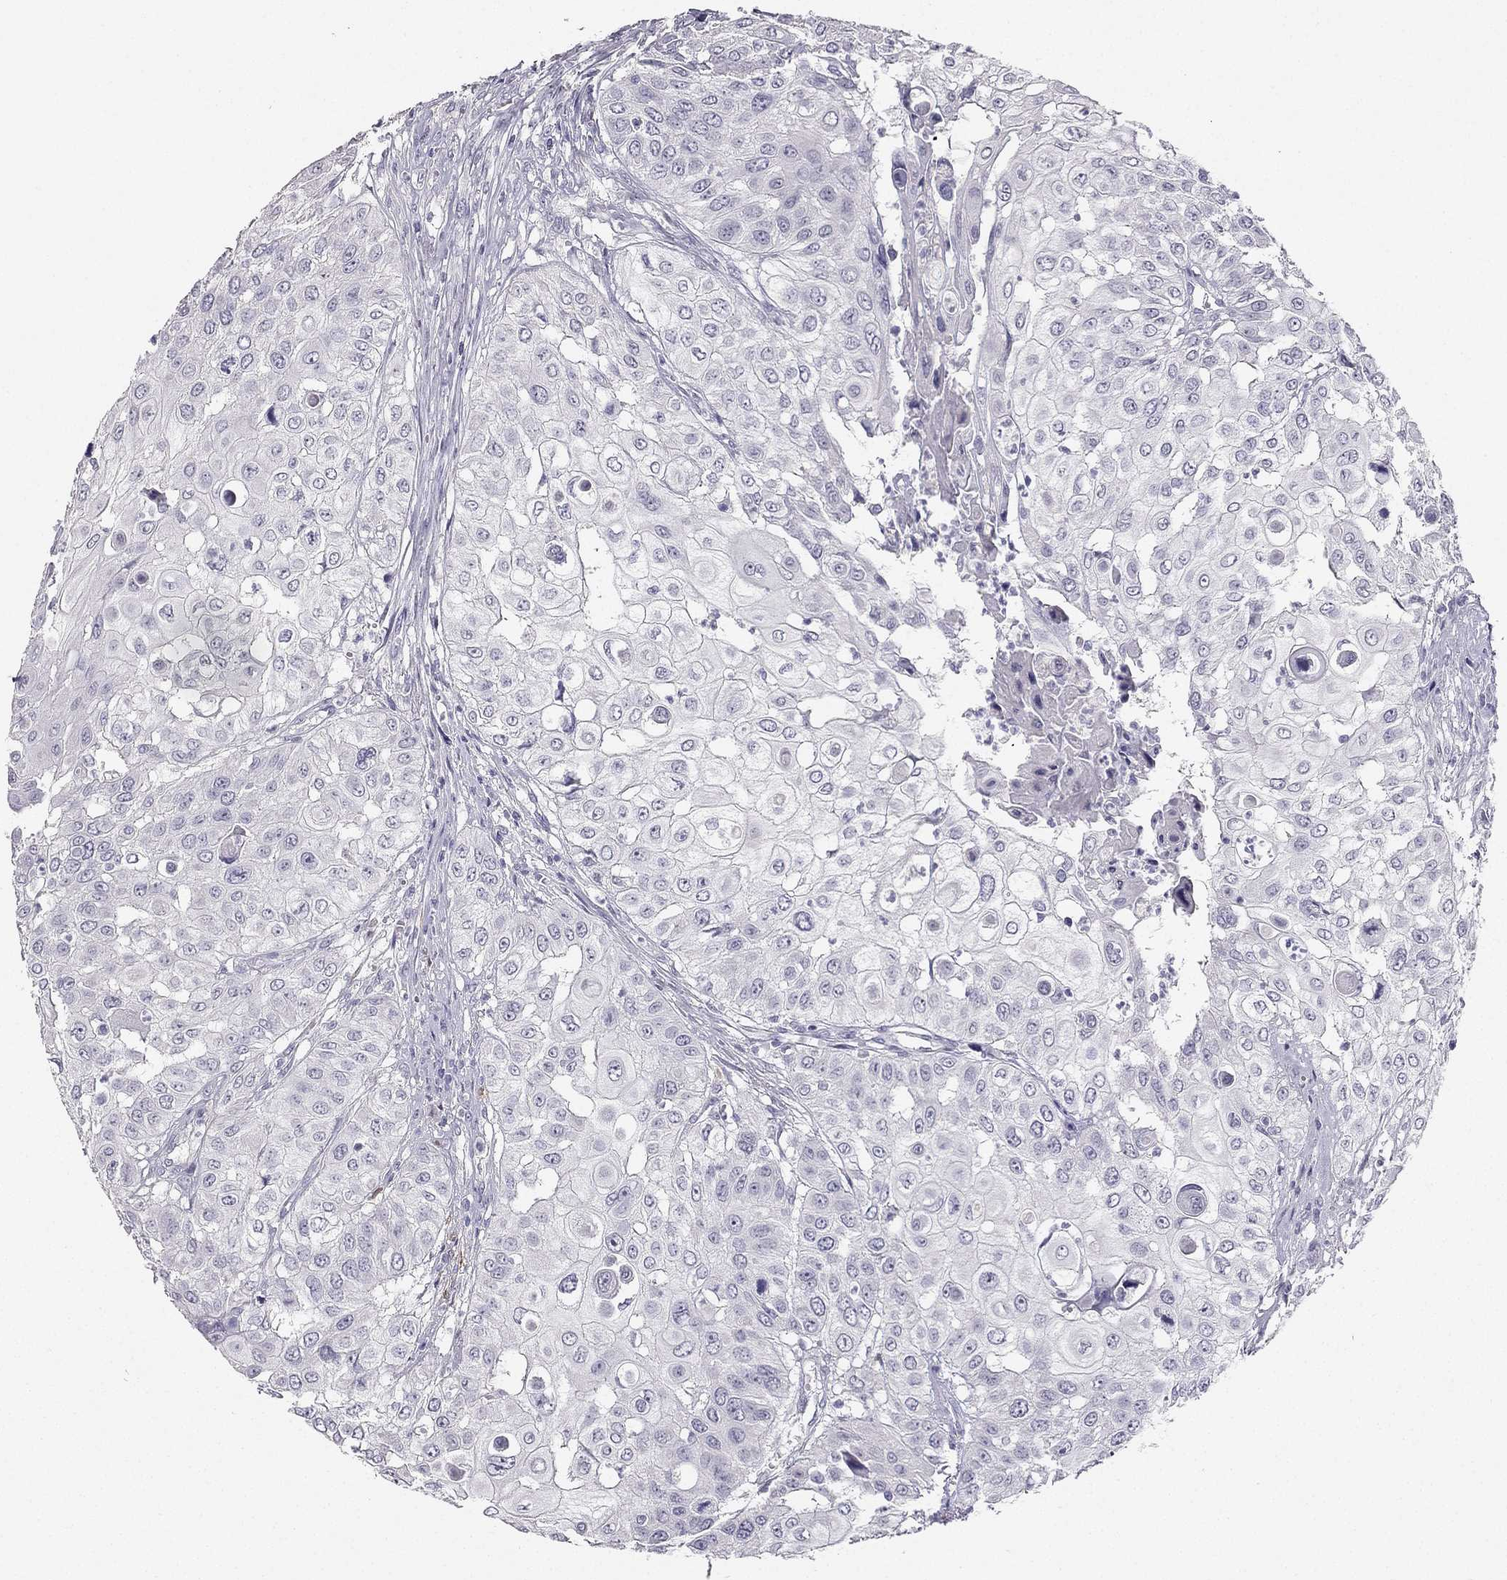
{"staining": {"intensity": "negative", "quantity": "none", "location": "none"}, "tissue": "urothelial cancer", "cell_type": "Tumor cells", "image_type": "cancer", "snomed": [{"axis": "morphology", "description": "Urothelial carcinoma, High grade"}, {"axis": "topography", "description": "Urinary bladder"}], "caption": "A micrograph of urothelial cancer stained for a protein demonstrates no brown staining in tumor cells.", "gene": "CALB2", "patient": {"sex": "female", "age": 79}}